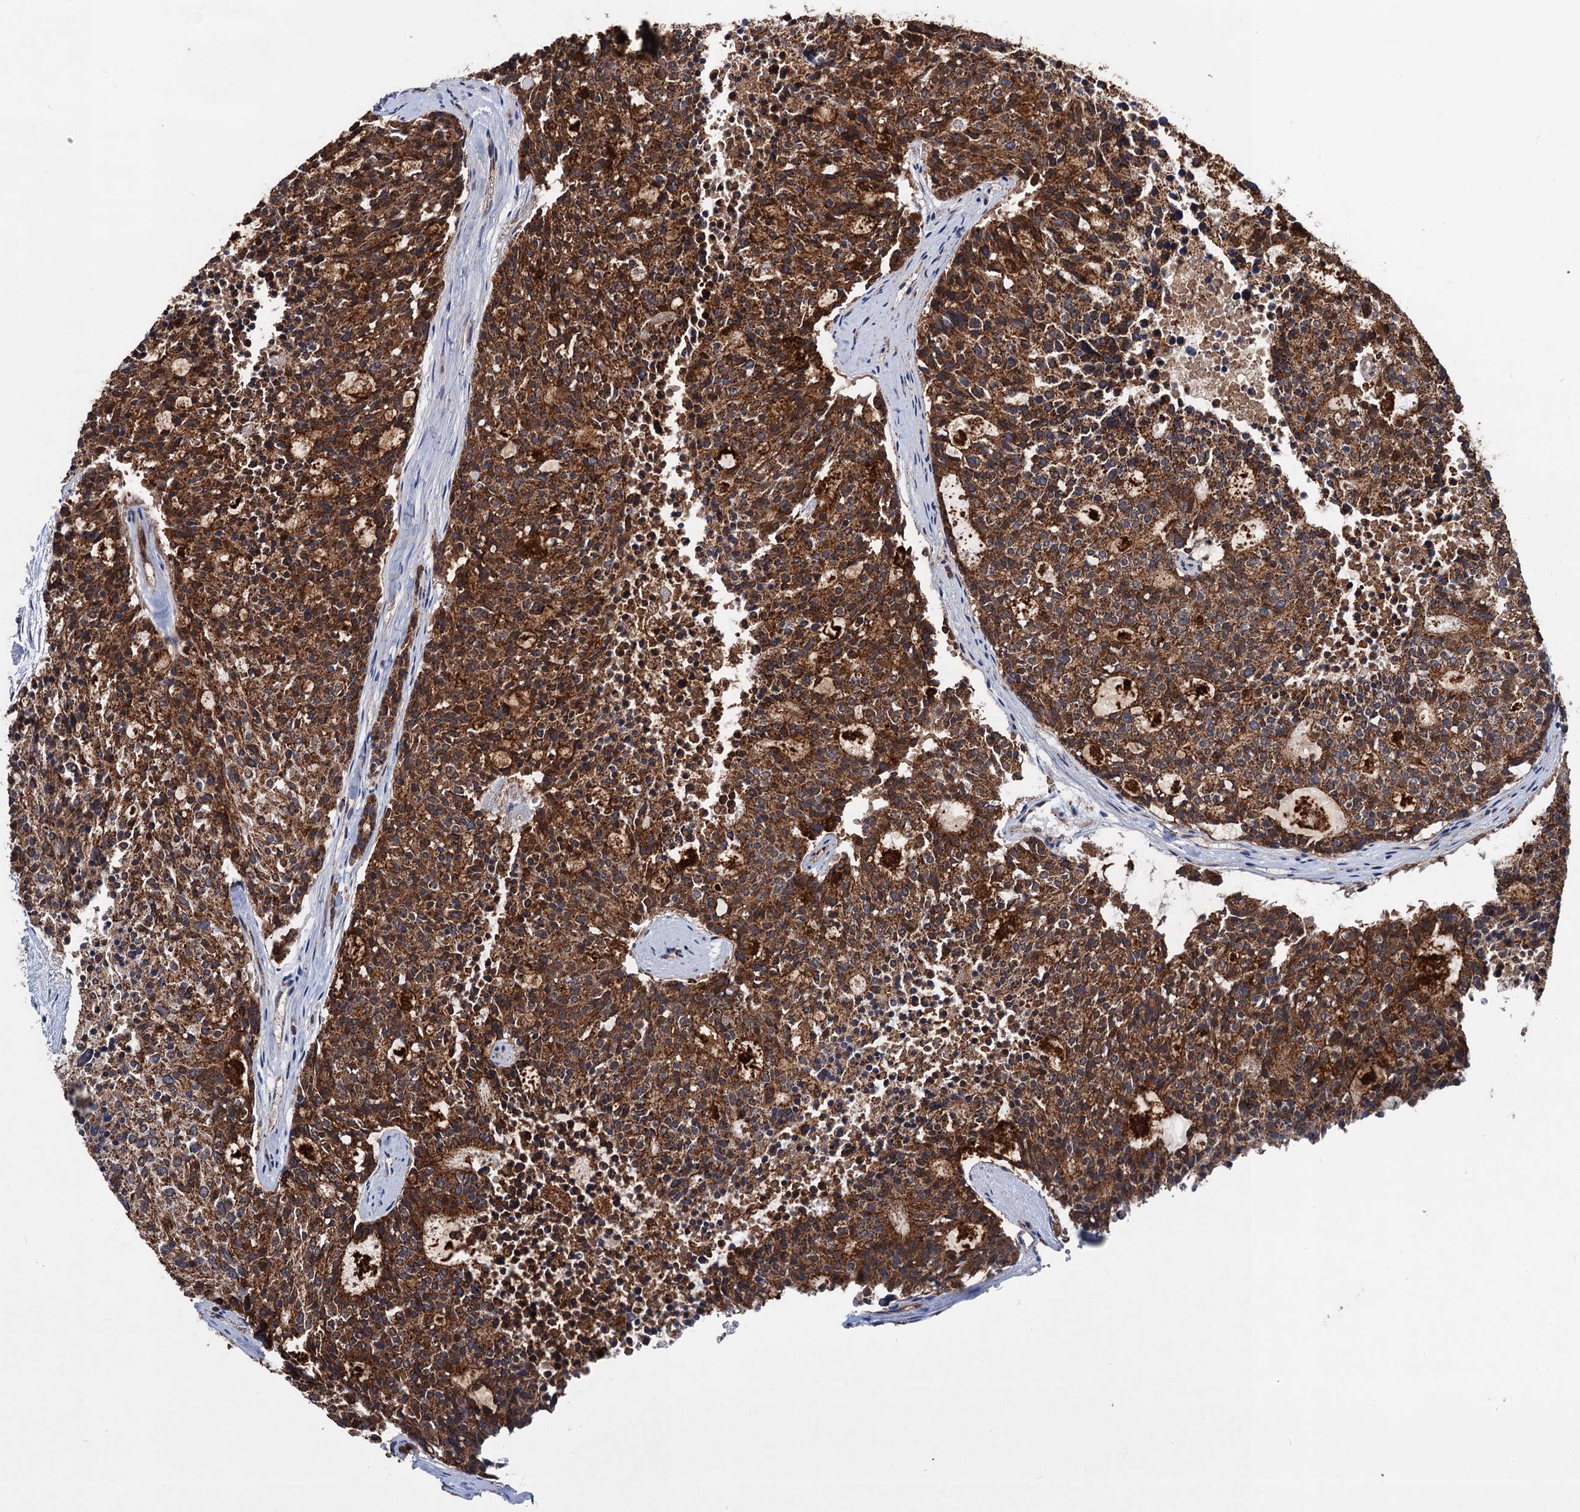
{"staining": {"intensity": "strong", "quantity": ">75%", "location": "cytoplasmic/membranous"}, "tissue": "carcinoid", "cell_type": "Tumor cells", "image_type": "cancer", "snomed": [{"axis": "morphology", "description": "Carcinoid, malignant, NOS"}, {"axis": "topography", "description": "Pancreas"}], "caption": "Immunohistochemistry (IHC) photomicrograph of carcinoid stained for a protein (brown), which displays high levels of strong cytoplasmic/membranous staining in about >75% of tumor cells.", "gene": "DGLUCY", "patient": {"sex": "female", "age": 54}}